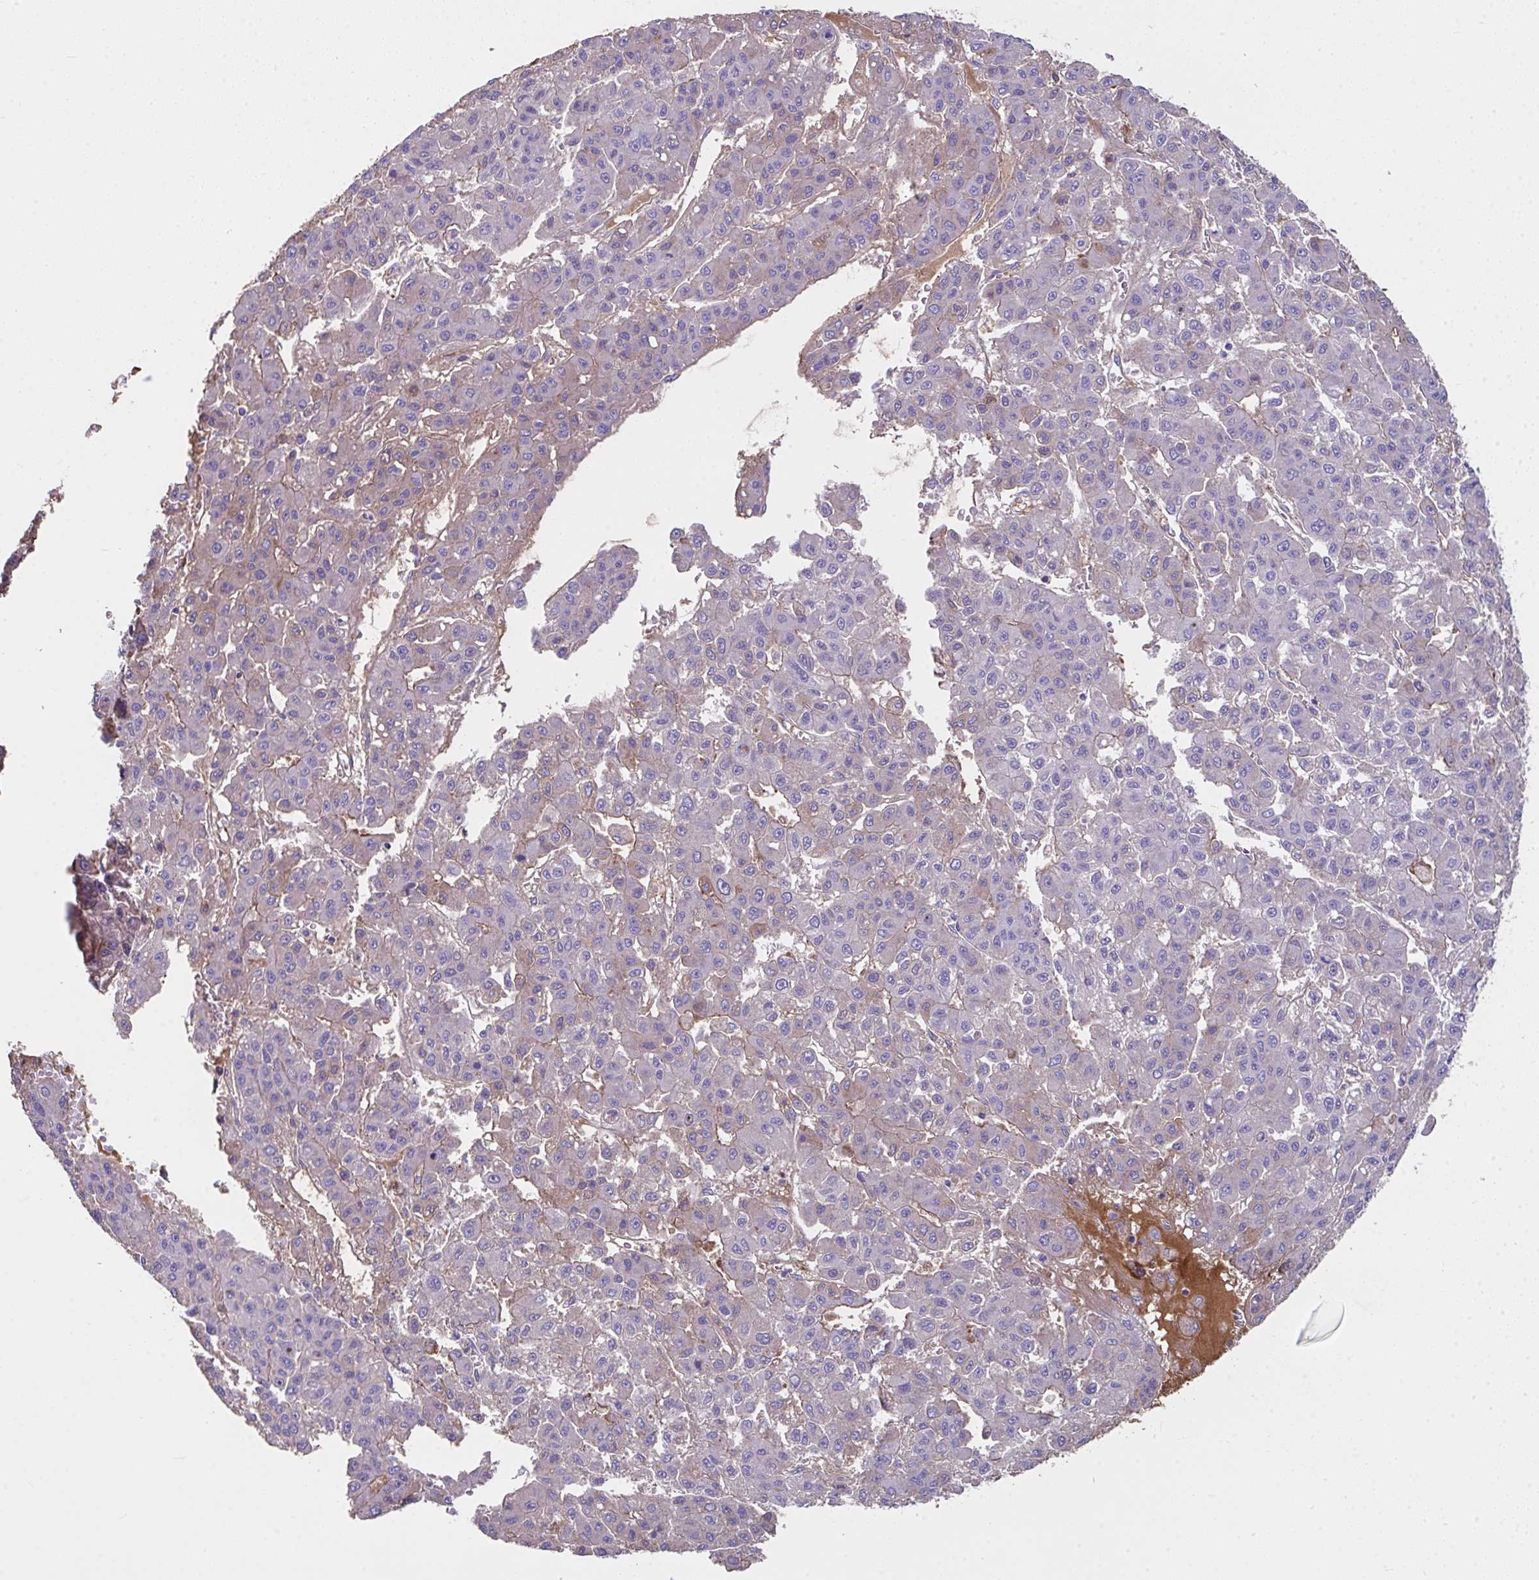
{"staining": {"intensity": "moderate", "quantity": "<25%", "location": "cytoplasmic/membranous"}, "tissue": "liver cancer", "cell_type": "Tumor cells", "image_type": "cancer", "snomed": [{"axis": "morphology", "description": "Carcinoma, Hepatocellular, NOS"}, {"axis": "topography", "description": "Liver"}], "caption": "Immunohistochemistry (IHC) photomicrograph of neoplastic tissue: human liver cancer stained using immunohistochemistry (IHC) reveals low levels of moderate protein expression localized specifically in the cytoplasmic/membranous of tumor cells, appearing as a cytoplasmic/membranous brown color.", "gene": "ZNF813", "patient": {"sex": "male", "age": 70}}